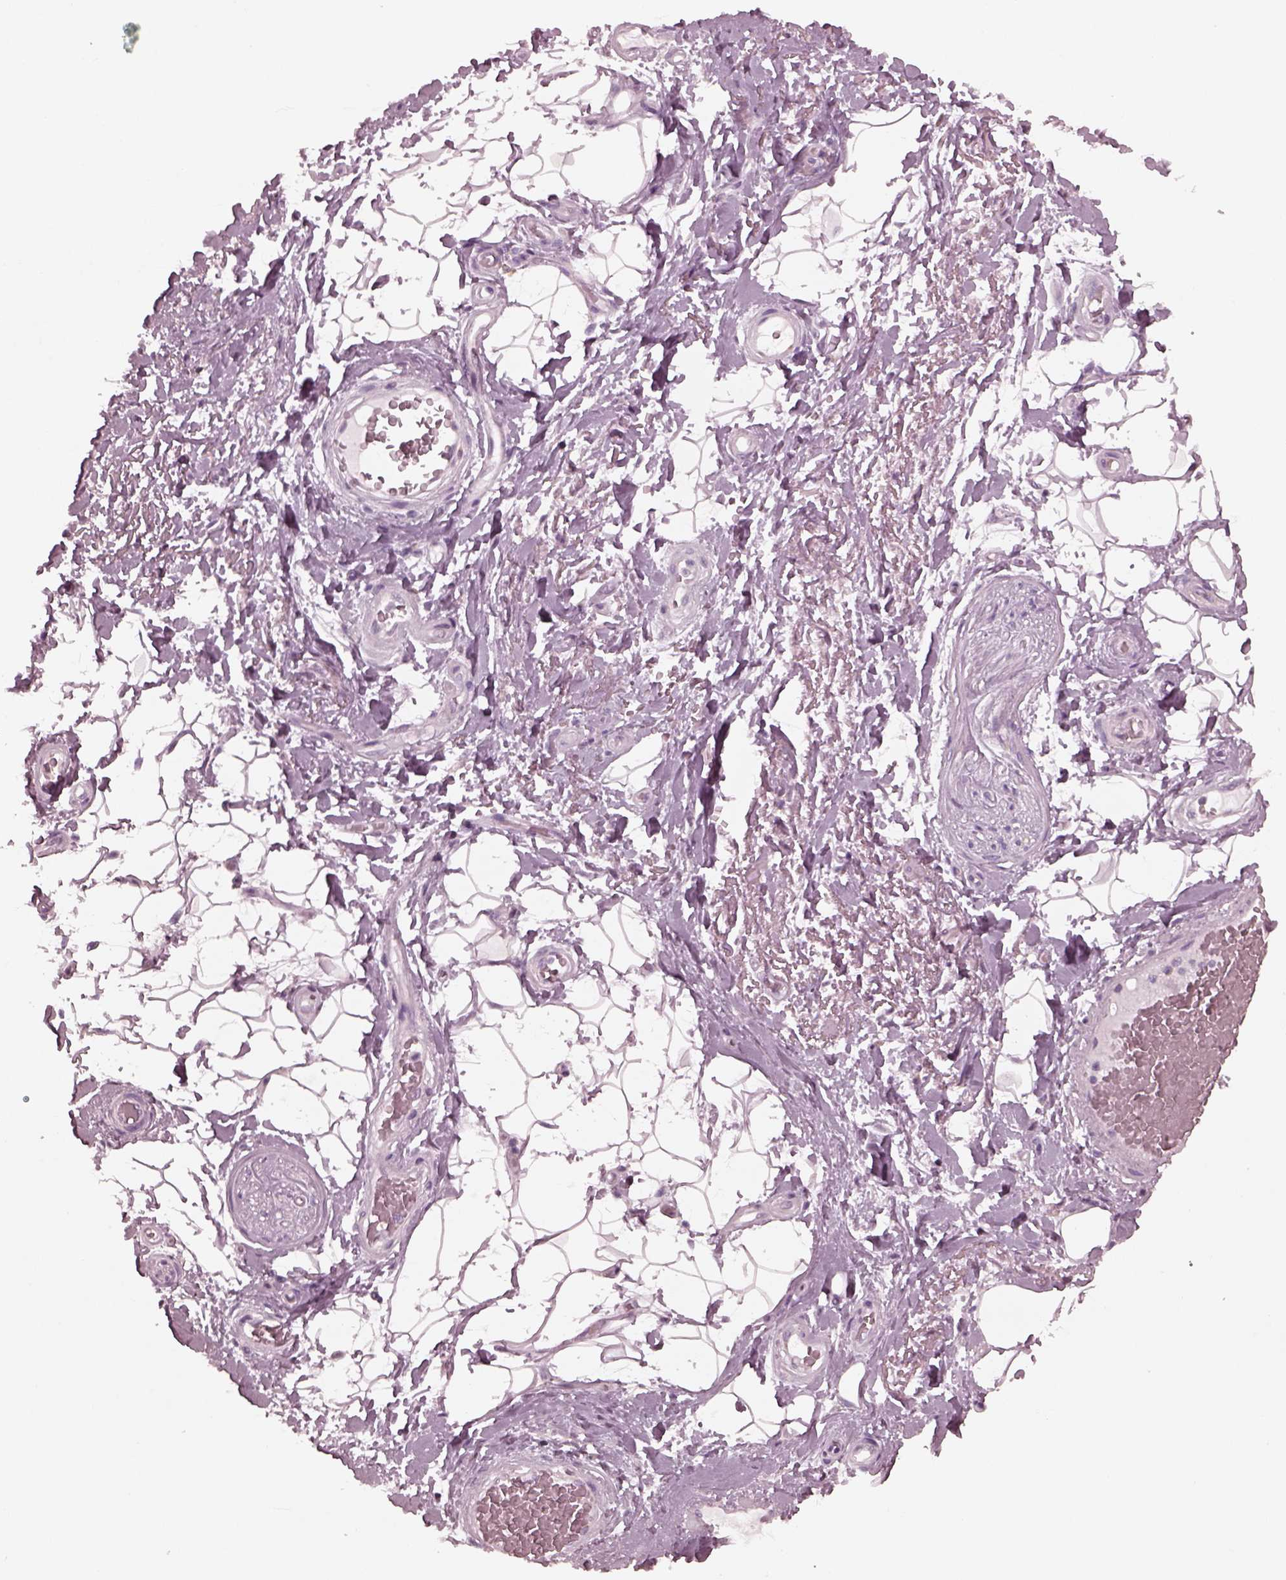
{"staining": {"intensity": "negative", "quantity": "none", "location": "none"}, "tissue": "adipose tissue", "cell_type": "Adipocytes", "image_type": "normal", "snomed": [{"axis": "morphology", "description": "Normal tissue, NOS"}, {"axis": "topography", "description": "Anal"}, {"axis": "topography", "description": "Peripheral nerve tissue"}], "caption": "DAB (3,3'-diaminobenzidine) immunohistochemical staining of normal adipose tissue shows no significant positivity in adipocytes.", "gene": "CELSR3", "patient": {"sex": "male", "age": 53}}